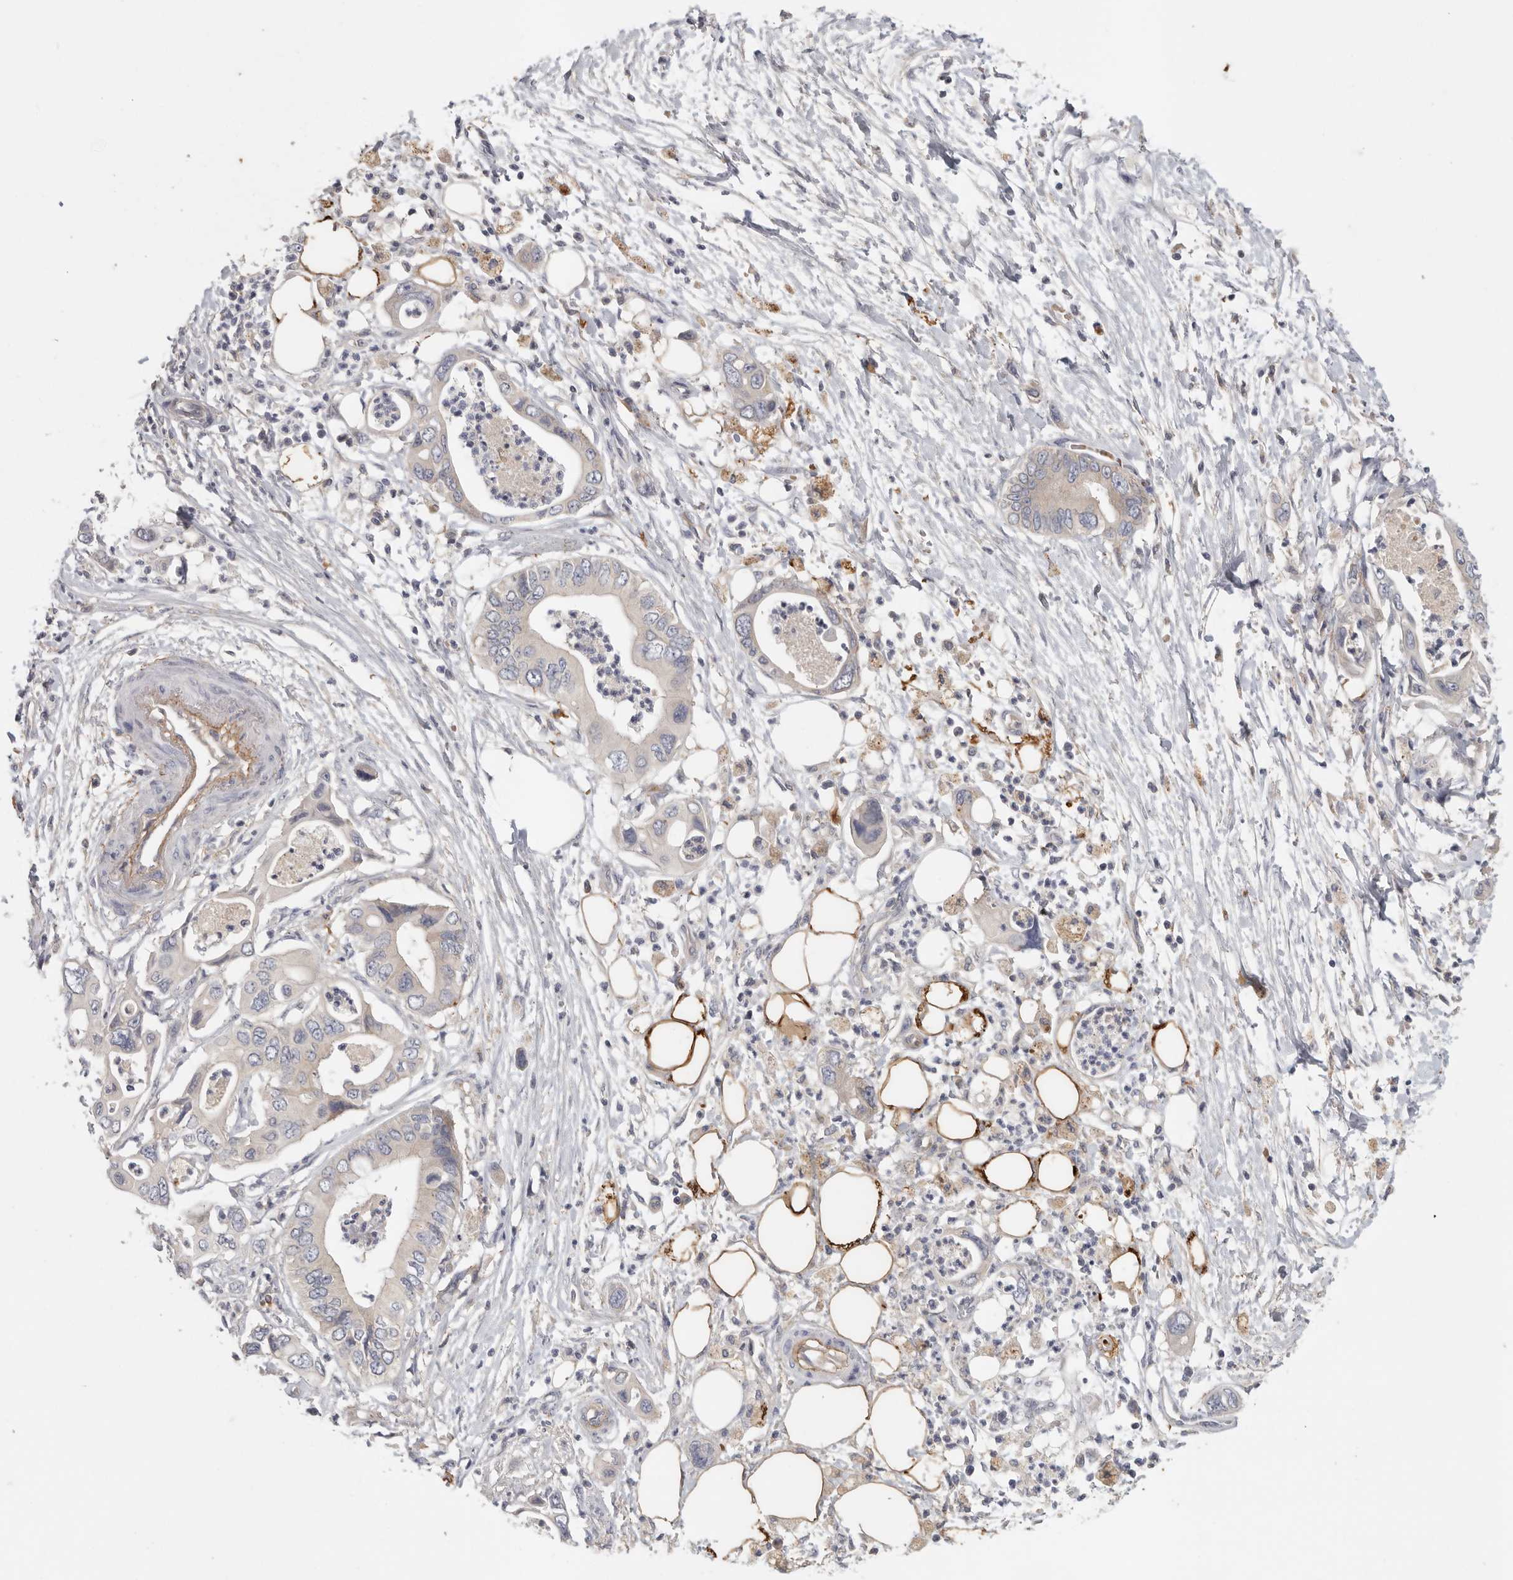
{"staining": {"intensity": "negative", "quantity": "none", "location": "none"}, "tissue": "pancreatic cancer", "cell_type": "Tumor cells", "image_type": "cancer", "snomed": [{"axis": "morphology", "description": "Adenocarcinoma, NOS"}, {"axis": "topography", "description": "Pancreas"}], "caption": "Tumor cells show no significant expression in adenocarcinoma (pancreatic).", "gene": "CFAP298", "patient": {"sex": "male", "age": 66}}